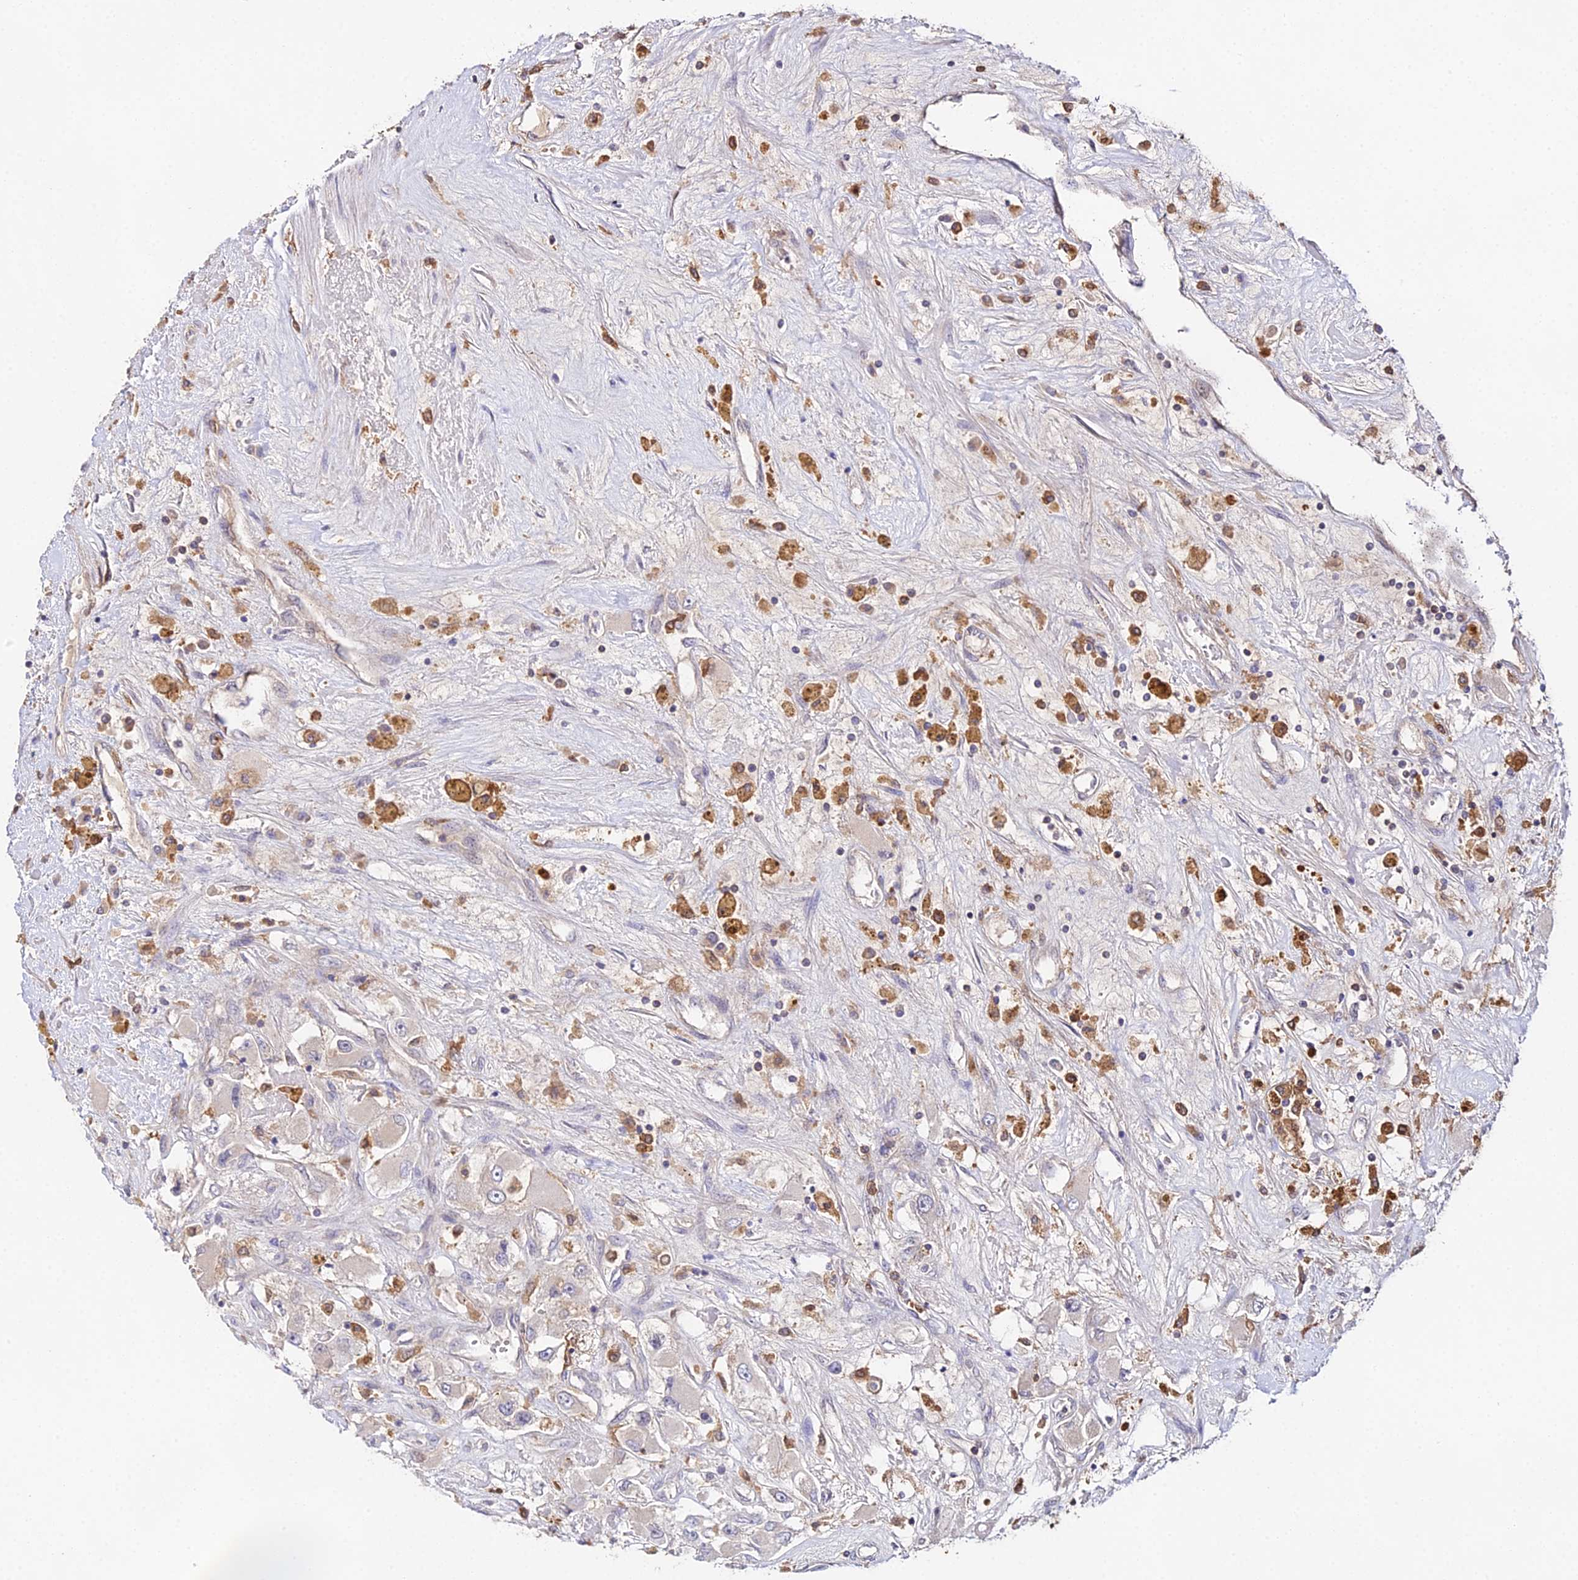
{"staining": {"intensity": "negative", "quantity": "none", "location": "none"}, "tissue": "renal cancer", "cell_type": "Tumor cells", "image_type": "cancer", "snomed": [{"axis": "morphology", "description": "Adenocarcinoma, NOS"}, {"axis": "topography", "description": "Kidney"}], "caption": "The image exhibits no staining of tumor cells in renal cancer. Brightfield microscopy of IHC stained with DAB (brown) and hematoxylin (blue), captured at high magnification.", "gene": "FBP1", "patient": {"sex": "female", "age": 52}}